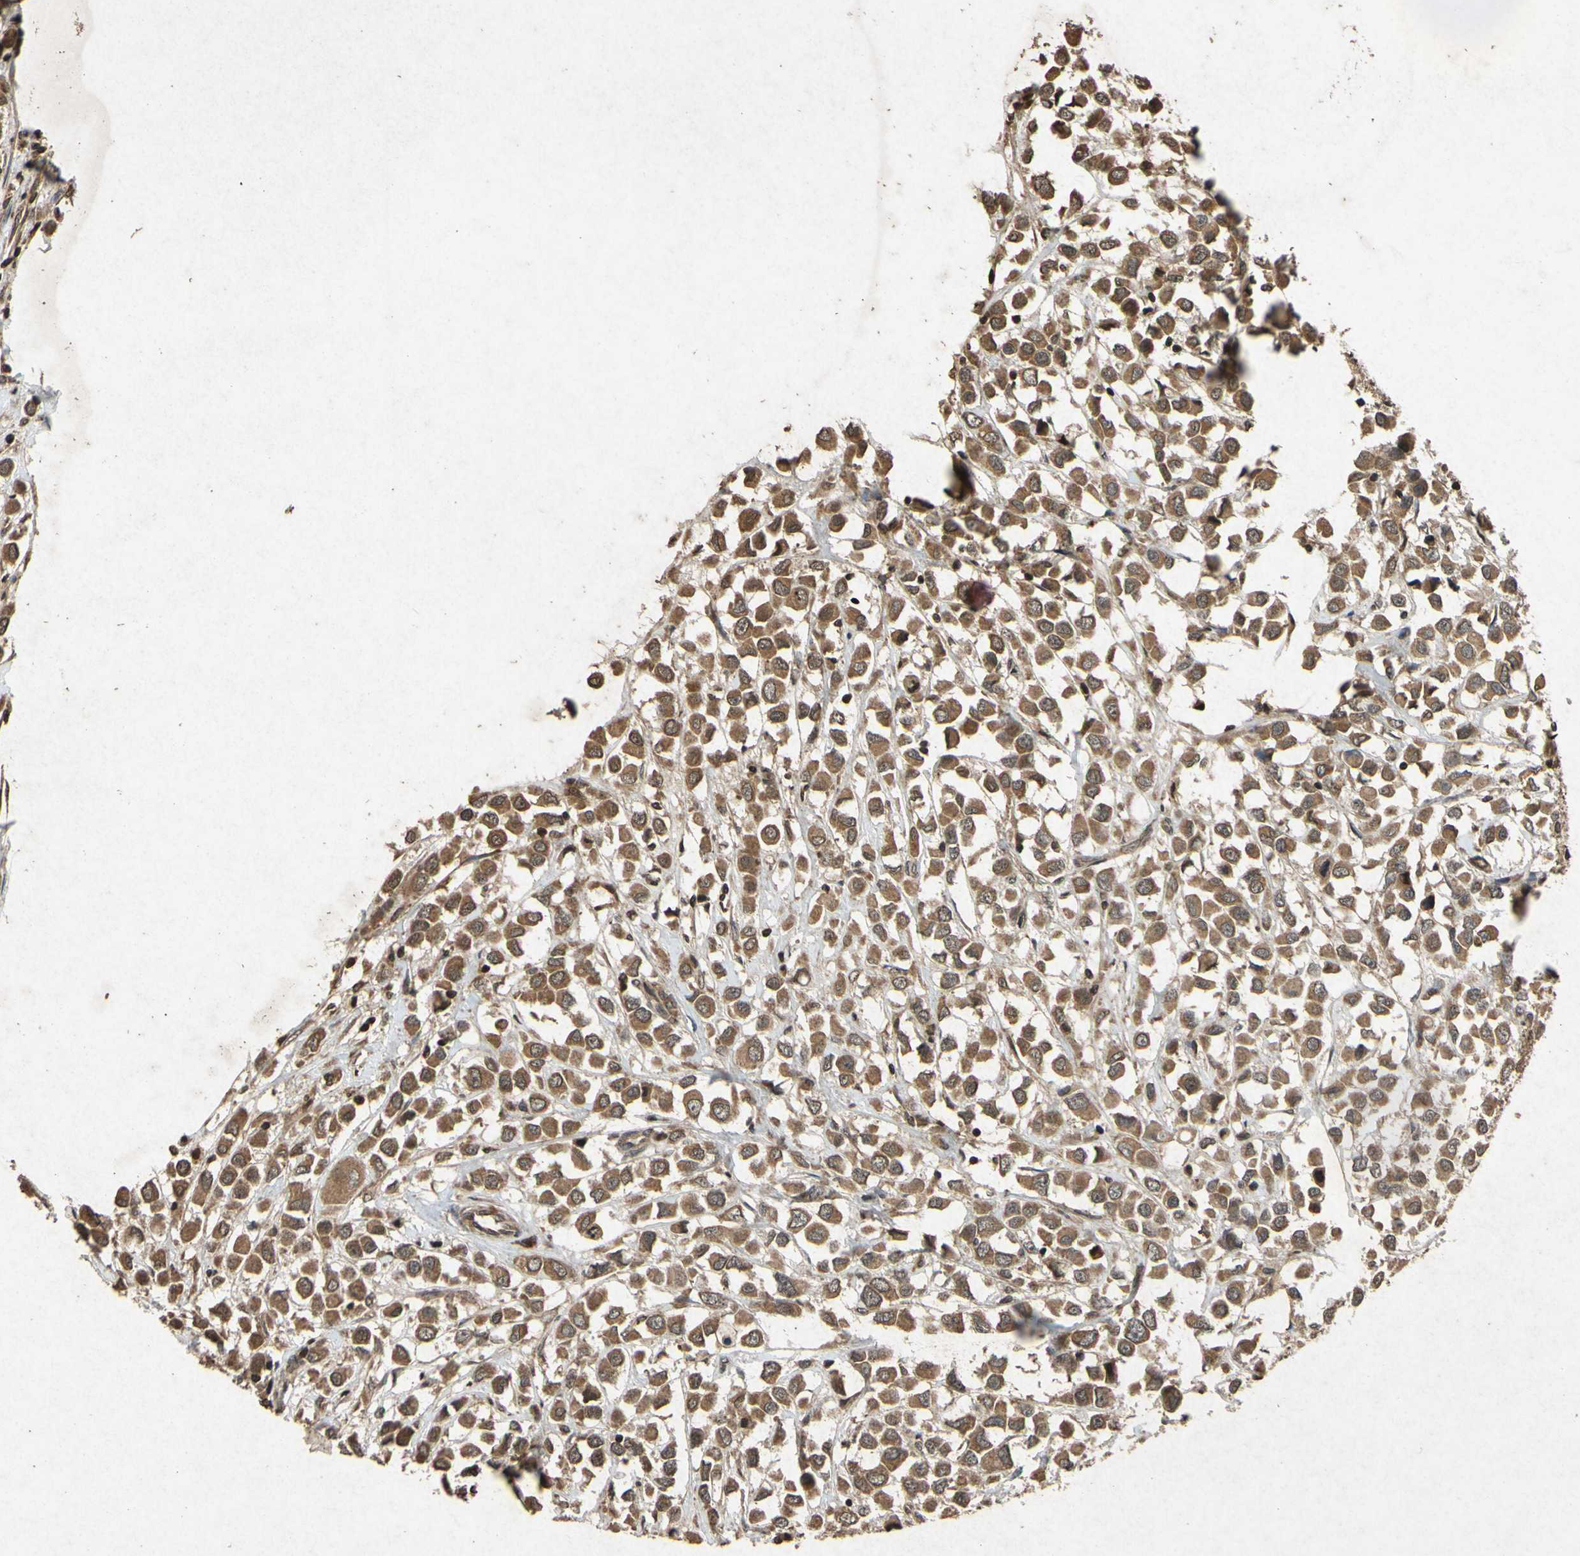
{"staining": {"intensity": "moderate", "quantity": ">75%", "location": "cytoplasmic/membranous"}, "tissue": "breast cancer", "cell_type": "Tumor cells", "image_type": "cancer", "snomed": [{"axis": "morphology", "description": "Duct carcinoma"}, {"axis": "topography", "description": "Breast"}], "caption": "Human breast cancer (invasive ductal carcinoma) stained for a protein (brown) displays moderate cytoplasmic/membranous positive expression in approximately >75% of tumor cells.", "gene": "ATP6V1H", "patient": {"sex": "female", "age": 61}}